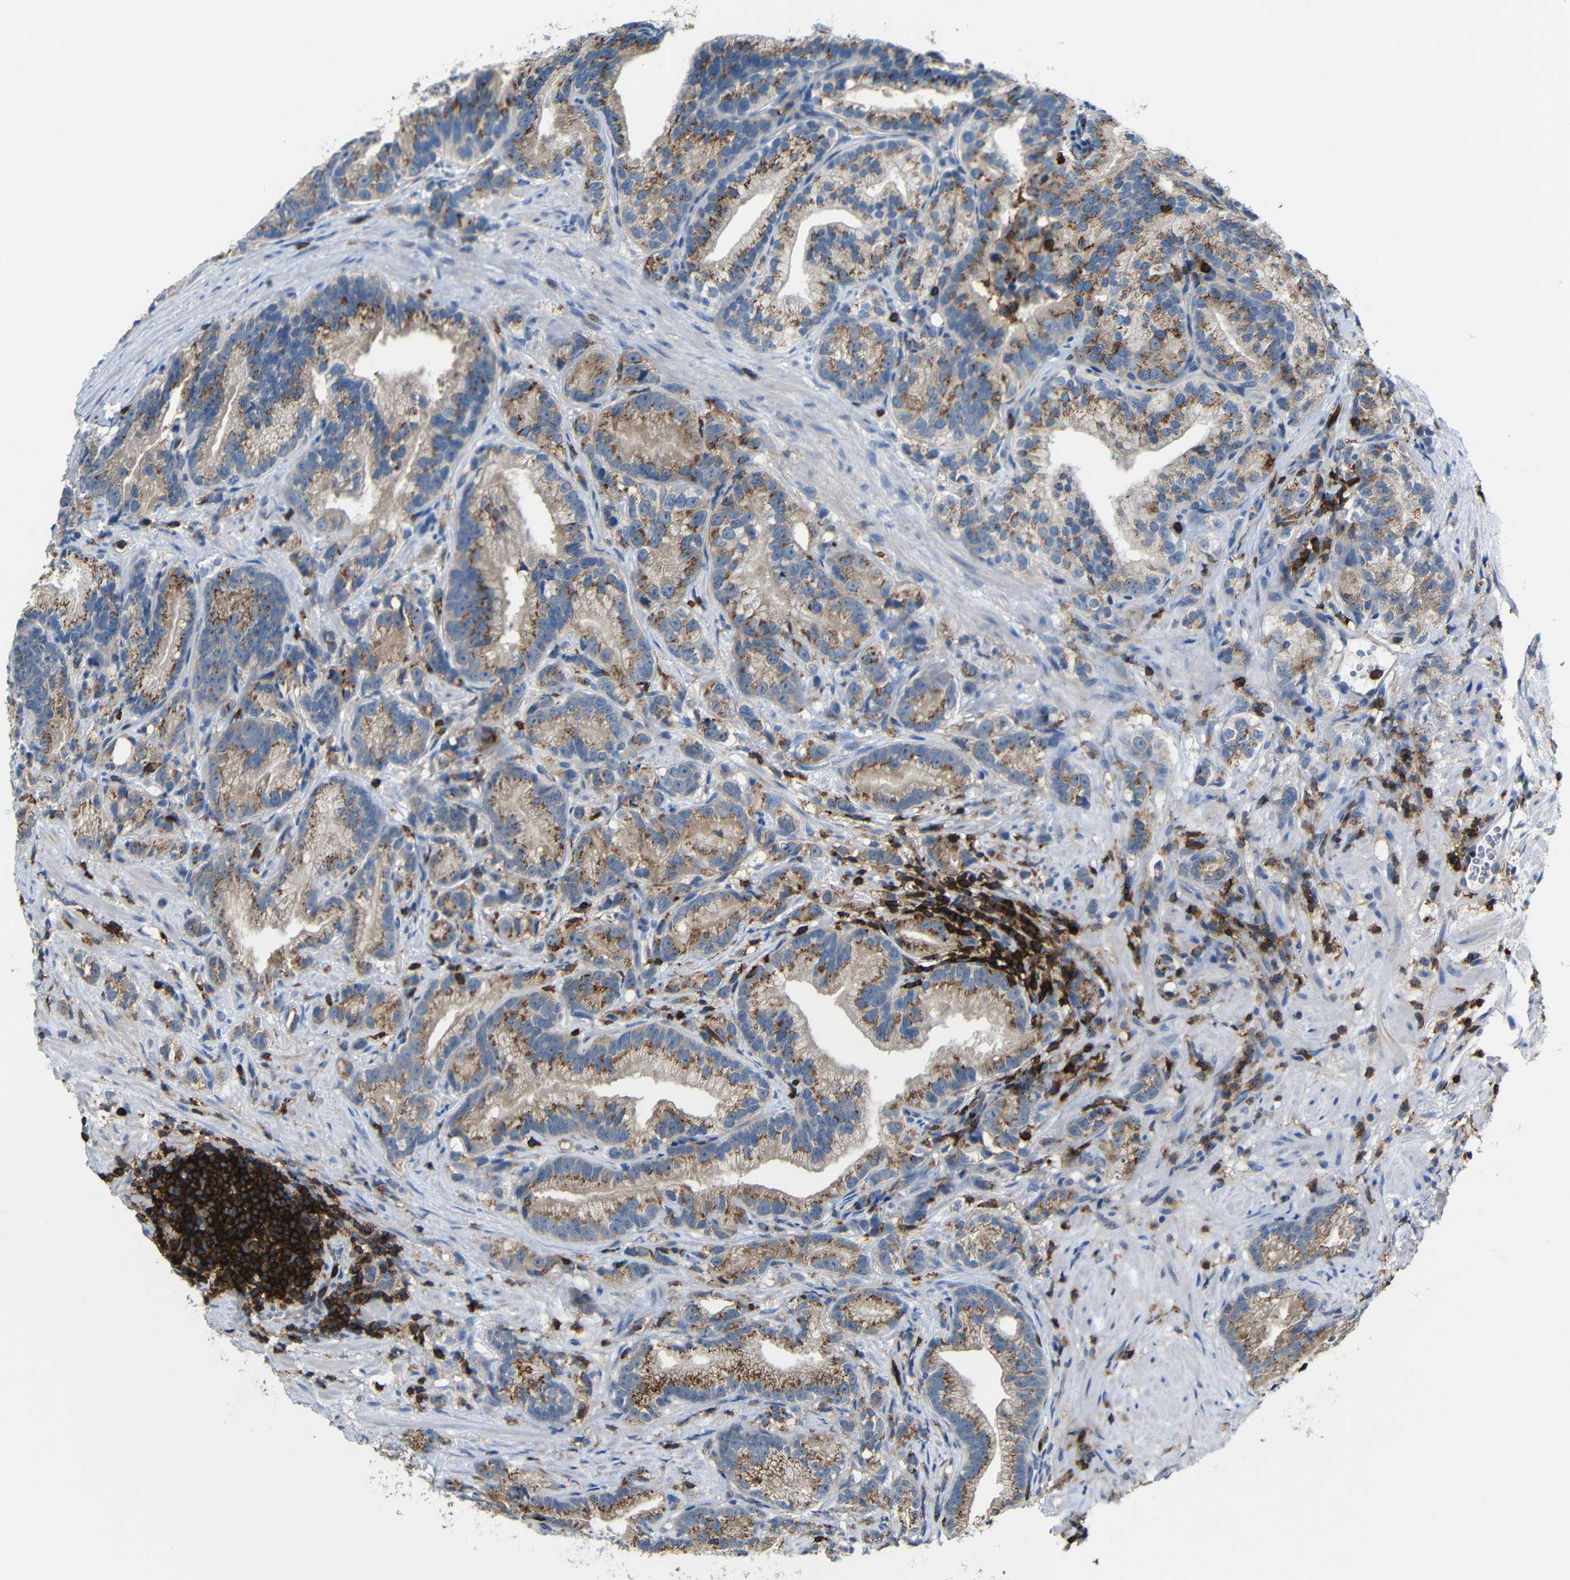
{"staining": {"intensity": "moderate", "quantity": ">75%", "location": "cytoplasmic/membranous"}, "tissue": "prostate cancer", "cell_type": "Tumor cells", "image_type": "cancer", "snomed": [{"axis": "morphology", "description": "Adenocarcinoma, Low grade"}, {"axis": "topography", "description": "Prostate"}], "caption": "High-magnification brightfield microscopy of prostate cancer (low-grade adenocarcinoma) stained with DAB (brown) and counterstained with hematoxylin (blue). tumor cells exhibit moderate cytoplasmic/membranous positivity is present in approximately>75% of cells.", "gene": "P2RY12", "patient": {"sex": "male", "age": 89}}